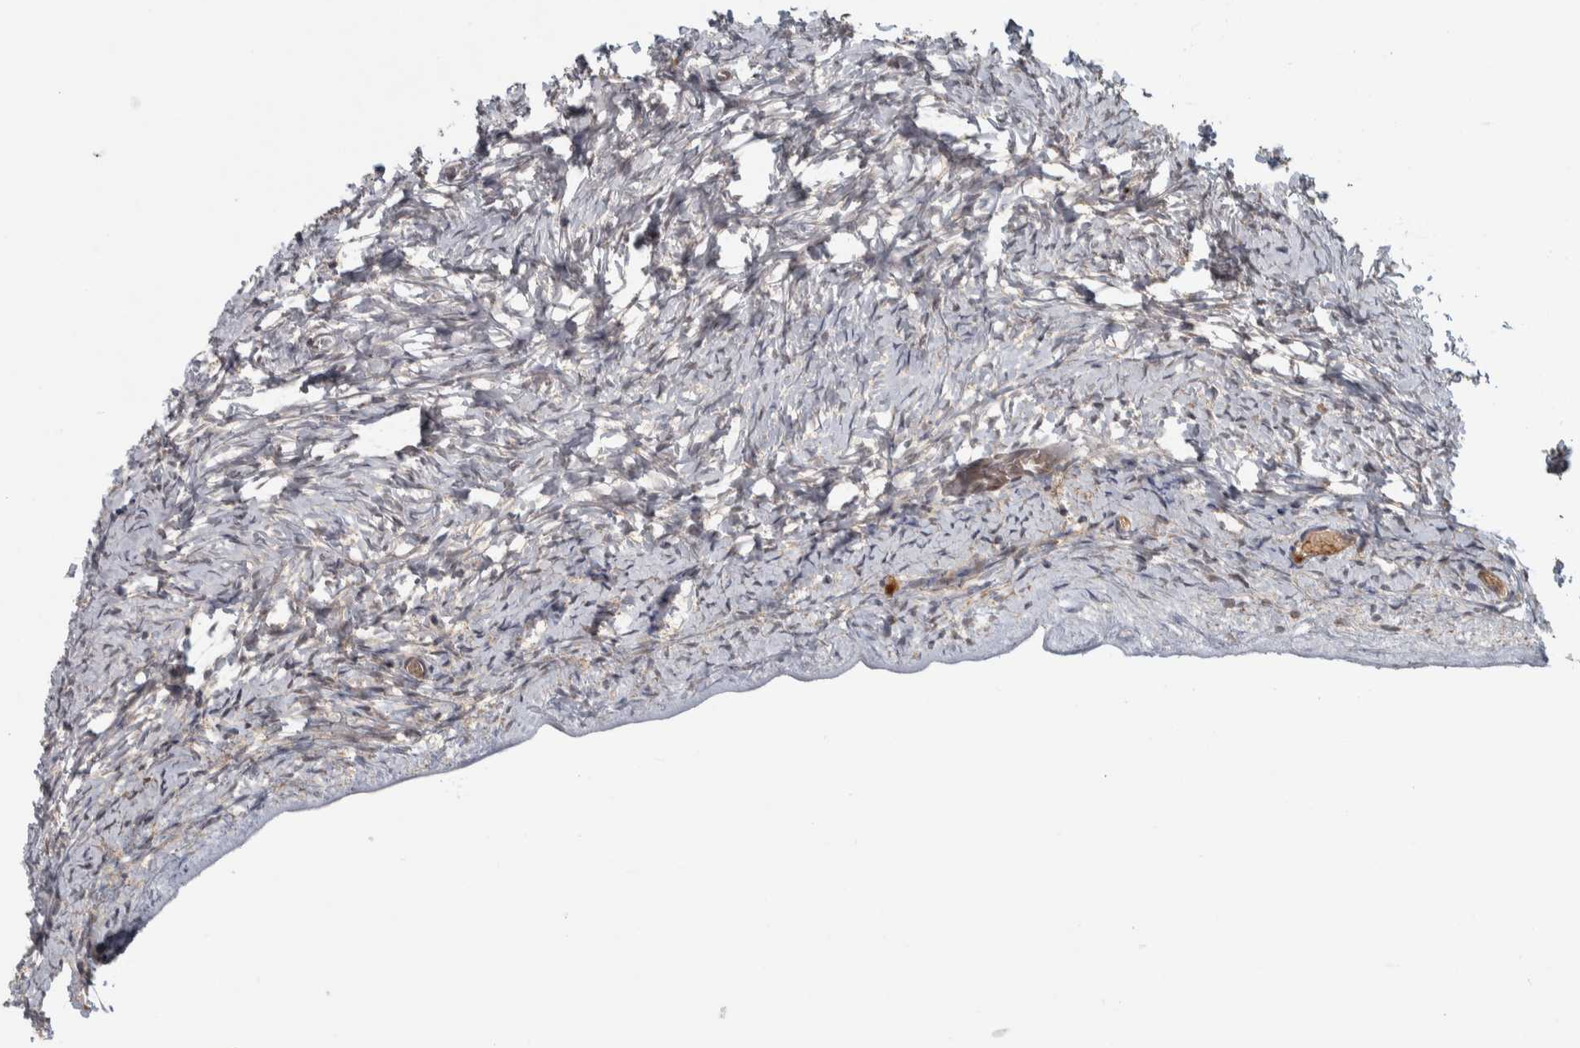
{"staining": {"intensity": "weak", "quantity": "<25%", "location": "cytoplasmic/membranous"}, "tissue": "ovary", "cell_type": "Follicle cells", "image_type": "normal", "snomed": [{"axis": "morphology", "description": "Normal tissue, NOS"}, {"axis": "topography", "description": "Ovary"}], "caption": "Protein analysis of normal ovary demonstrates no significant expression in follicle cells. The staining was performed using DAB (3,3'-diaminobenzidine) to visualize the protein expression in brown, while the nuclei were stained in blue with hematoxylin (Magnification: 20x).", "gene": "TBC1D31", "patient": {"sex": "female", "age": 27}}